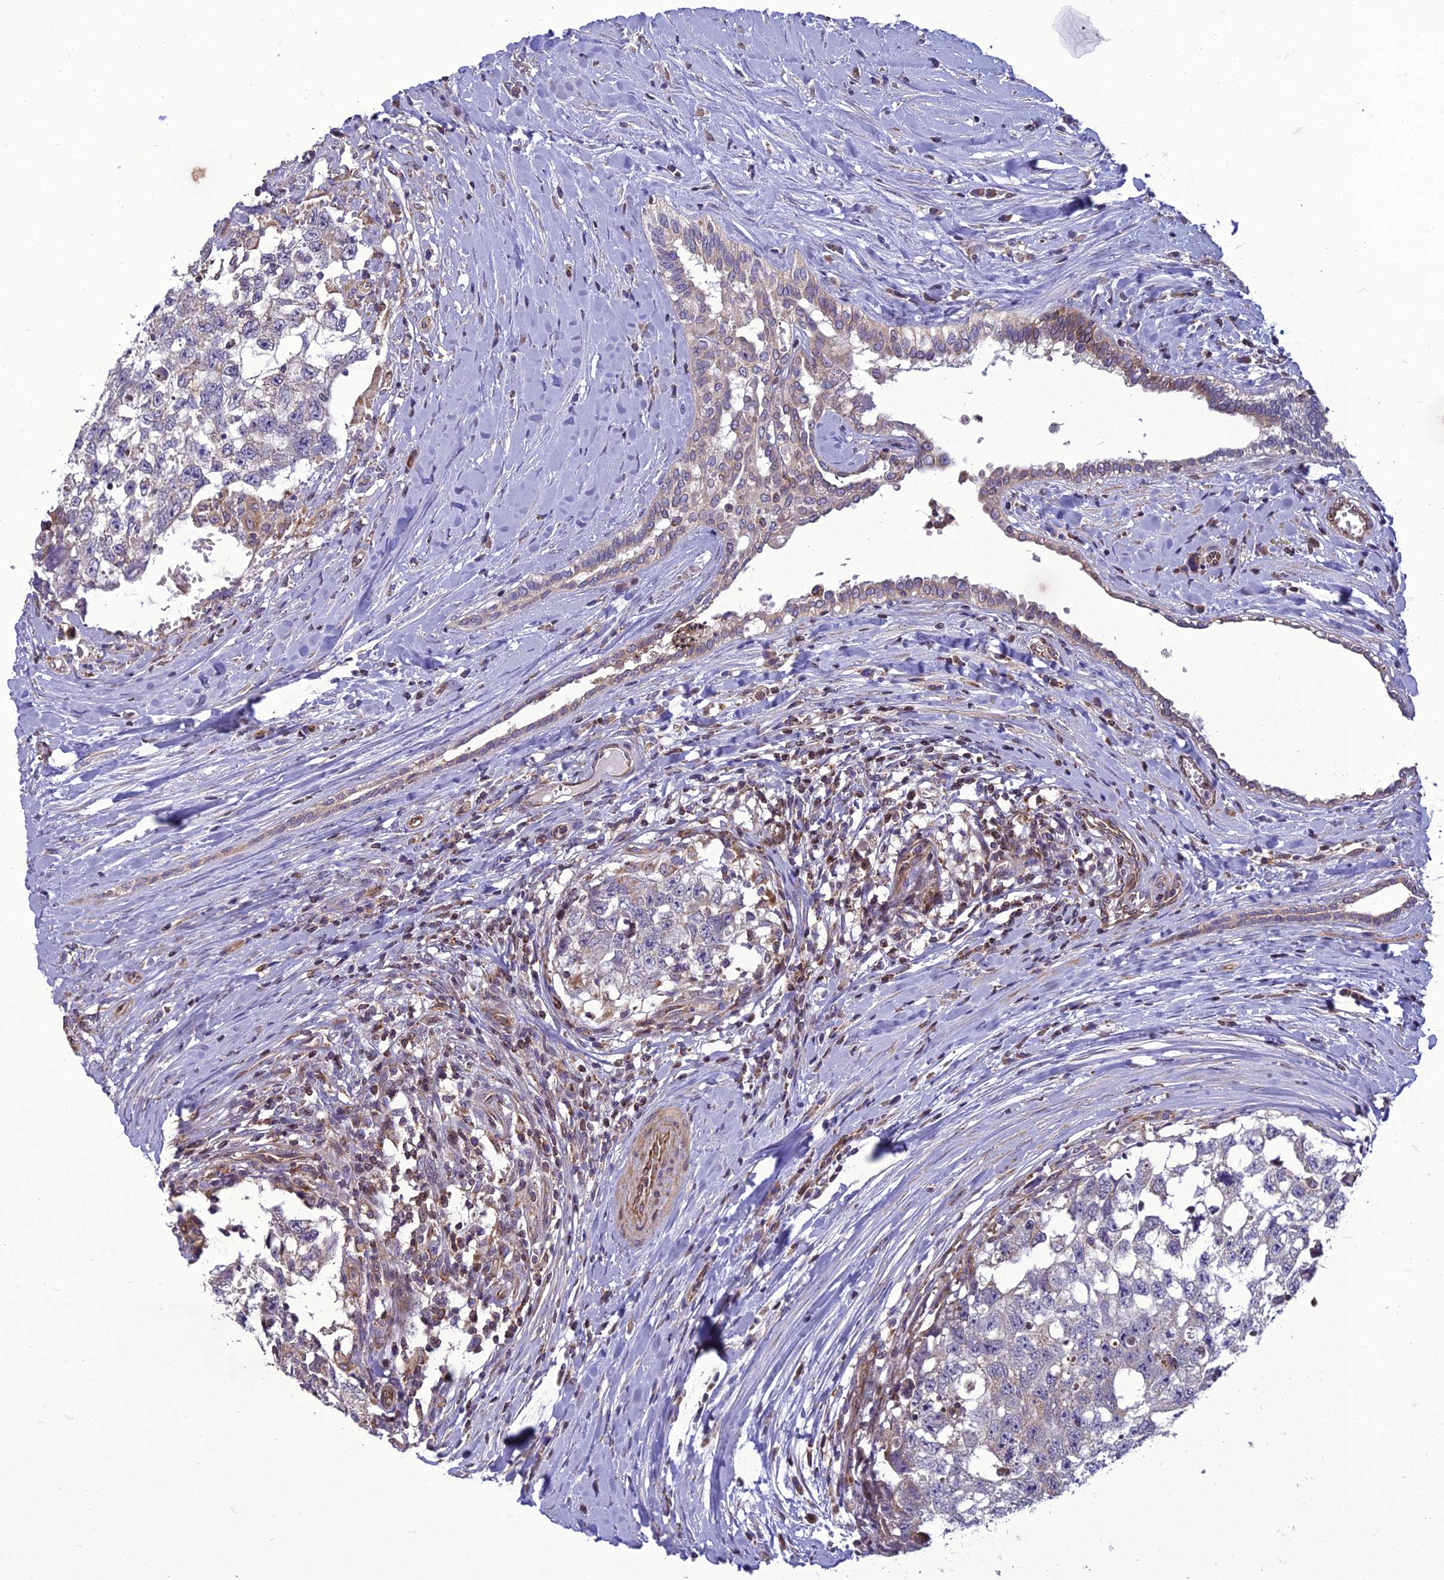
{"staining": {"intensity": "negative", "quantity": "none", "location": "none"}, "tissue": "testis cancer", "cell_type": "Tumor cells", "image_type": "cancer", "snomed": [{"axis": "morphology", "description": "Seminoma, NOS"}, {"axis": "morphology", "description": "Carcinoma, Embryonal, NOS"}, {"axis": "topography", "description": "Testis"}], "caption": "This is a image of IHC staining of testis embryonal carcinoma, which shows no positivity in tumor cells.", "gene": "GIMAP1", "patient": {"sex": "male", "age": 29}}